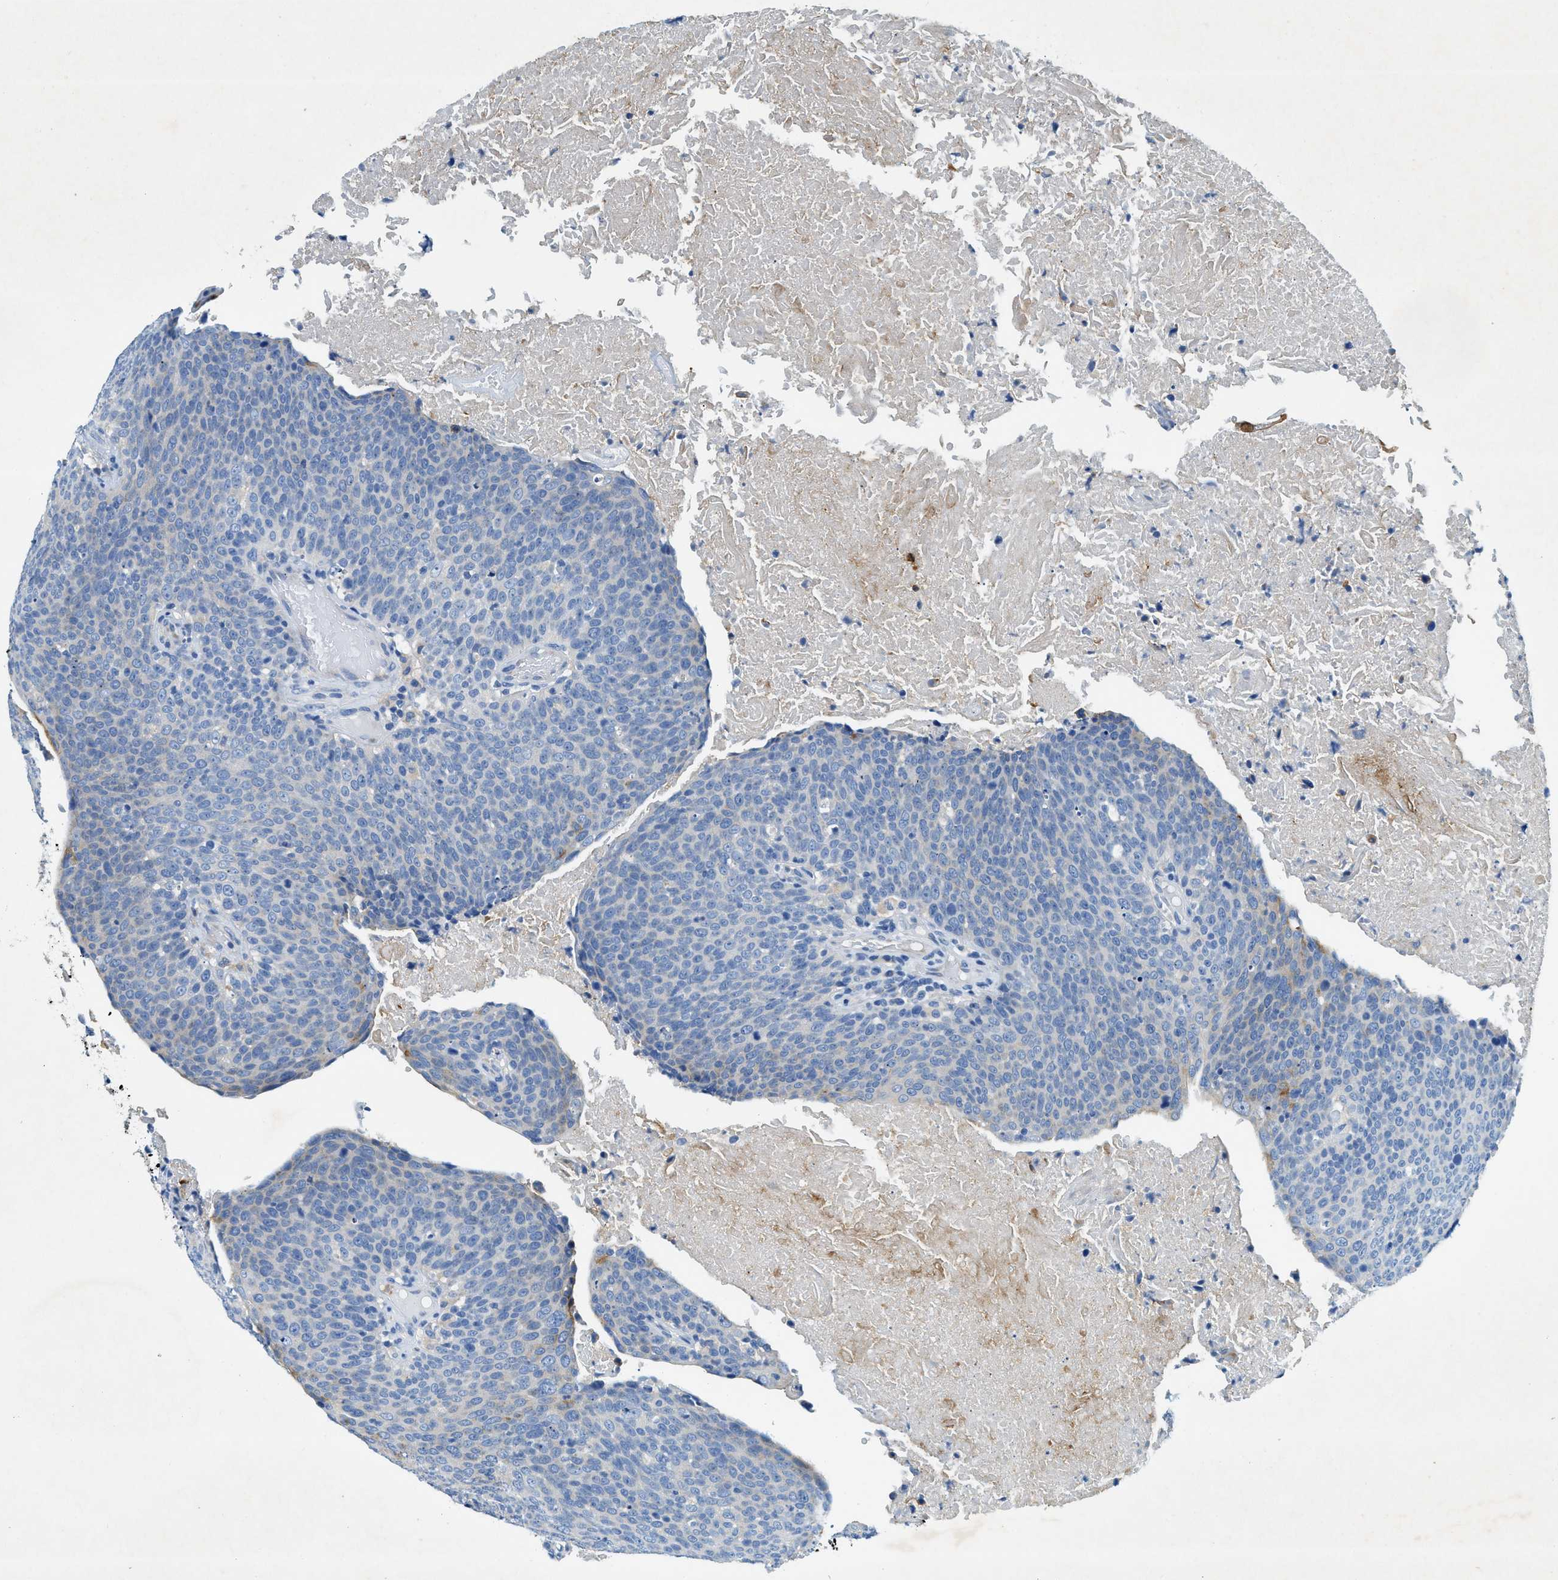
{"staining": {"intensity": "negative", "quantity": "none", "location": "none"}, "tissue": "head and neck cancer", "cell_type": "Tumor cells", "image_type": "cancer", "snomed": [{"axis": "morphology", "description": "Squamous cell carcinoma, NOS"}, {"axis": "morphology", "description": "Squamous cell carcinoma, metastatic, NOS"}, {"axis": "topography", "description": "Lymph node"}, {"axis": "topography", "description": "Head-Neck"}], "caption": "This is a photomicrograph of immunohistochemistry staining of head and neck cancer (metastatic squamous cell carcinoma), which shows no staining in tumor cells.", "gene": "ZDHHC13", "patient": {"sex": "male", "age": 62}}